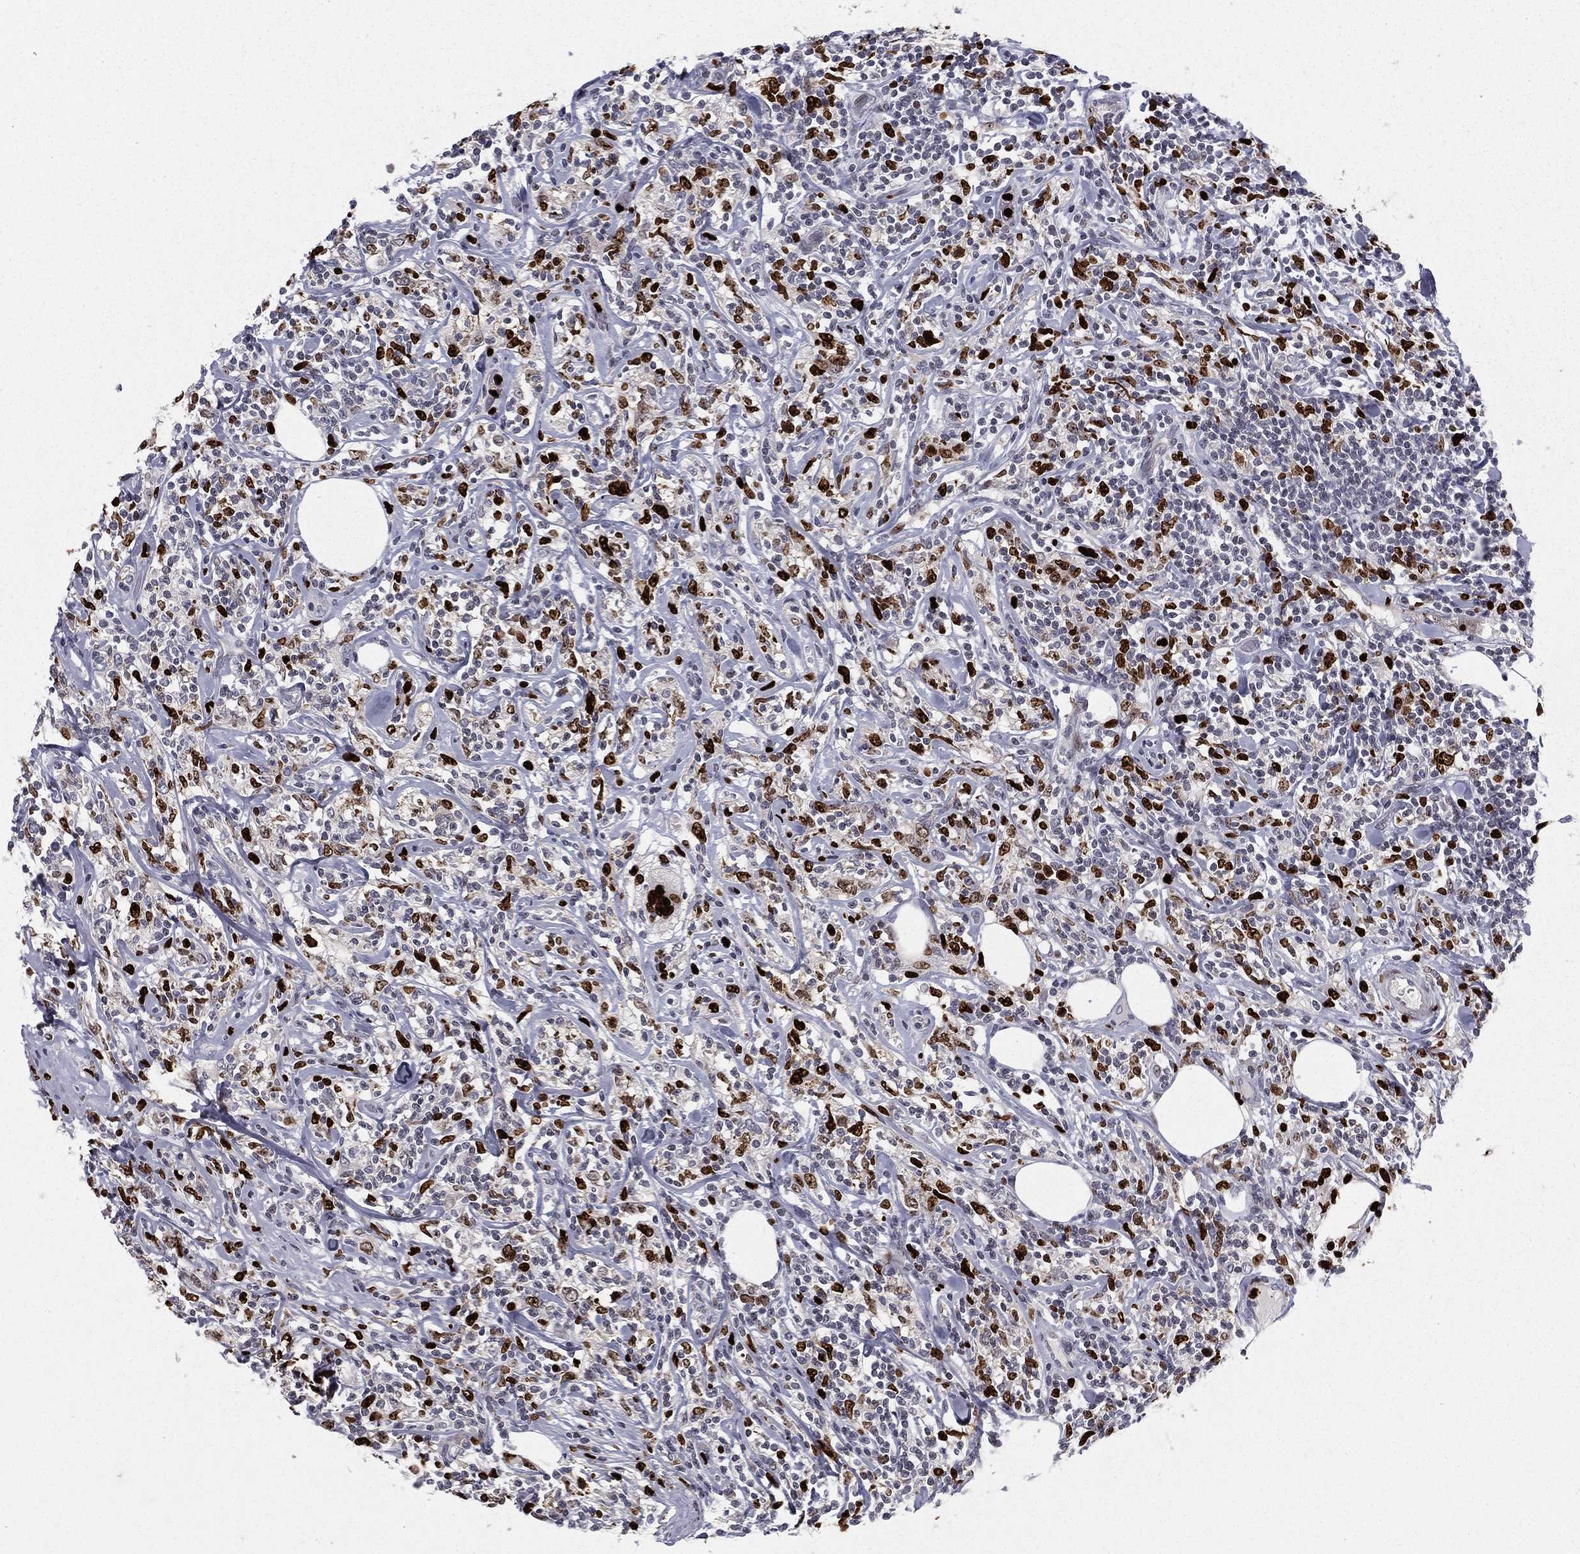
{"staining": {"intensity": "strong", "quantity": "<25%", "location": "nuclear"}, "tissue": "lymphoma", "cell_type": "Tumor cells", "image_type": "cancer", "snomed": [{"axis": "morphology", "description": "Malignant lymphoma, non-Hodgkin's type, High grade"}, {"axis": "topography", "description": "Lymph node"}], "caption": "IHC histopathology image of human high-grade malignant lymphoma, non-Hodgkin's type stained for a protein (brown), which displays medium levels of strong nuclear staining in about <25% of tumor cells.", "gene": "MNDA", "patient": {"sex": "female", "age": 84}}